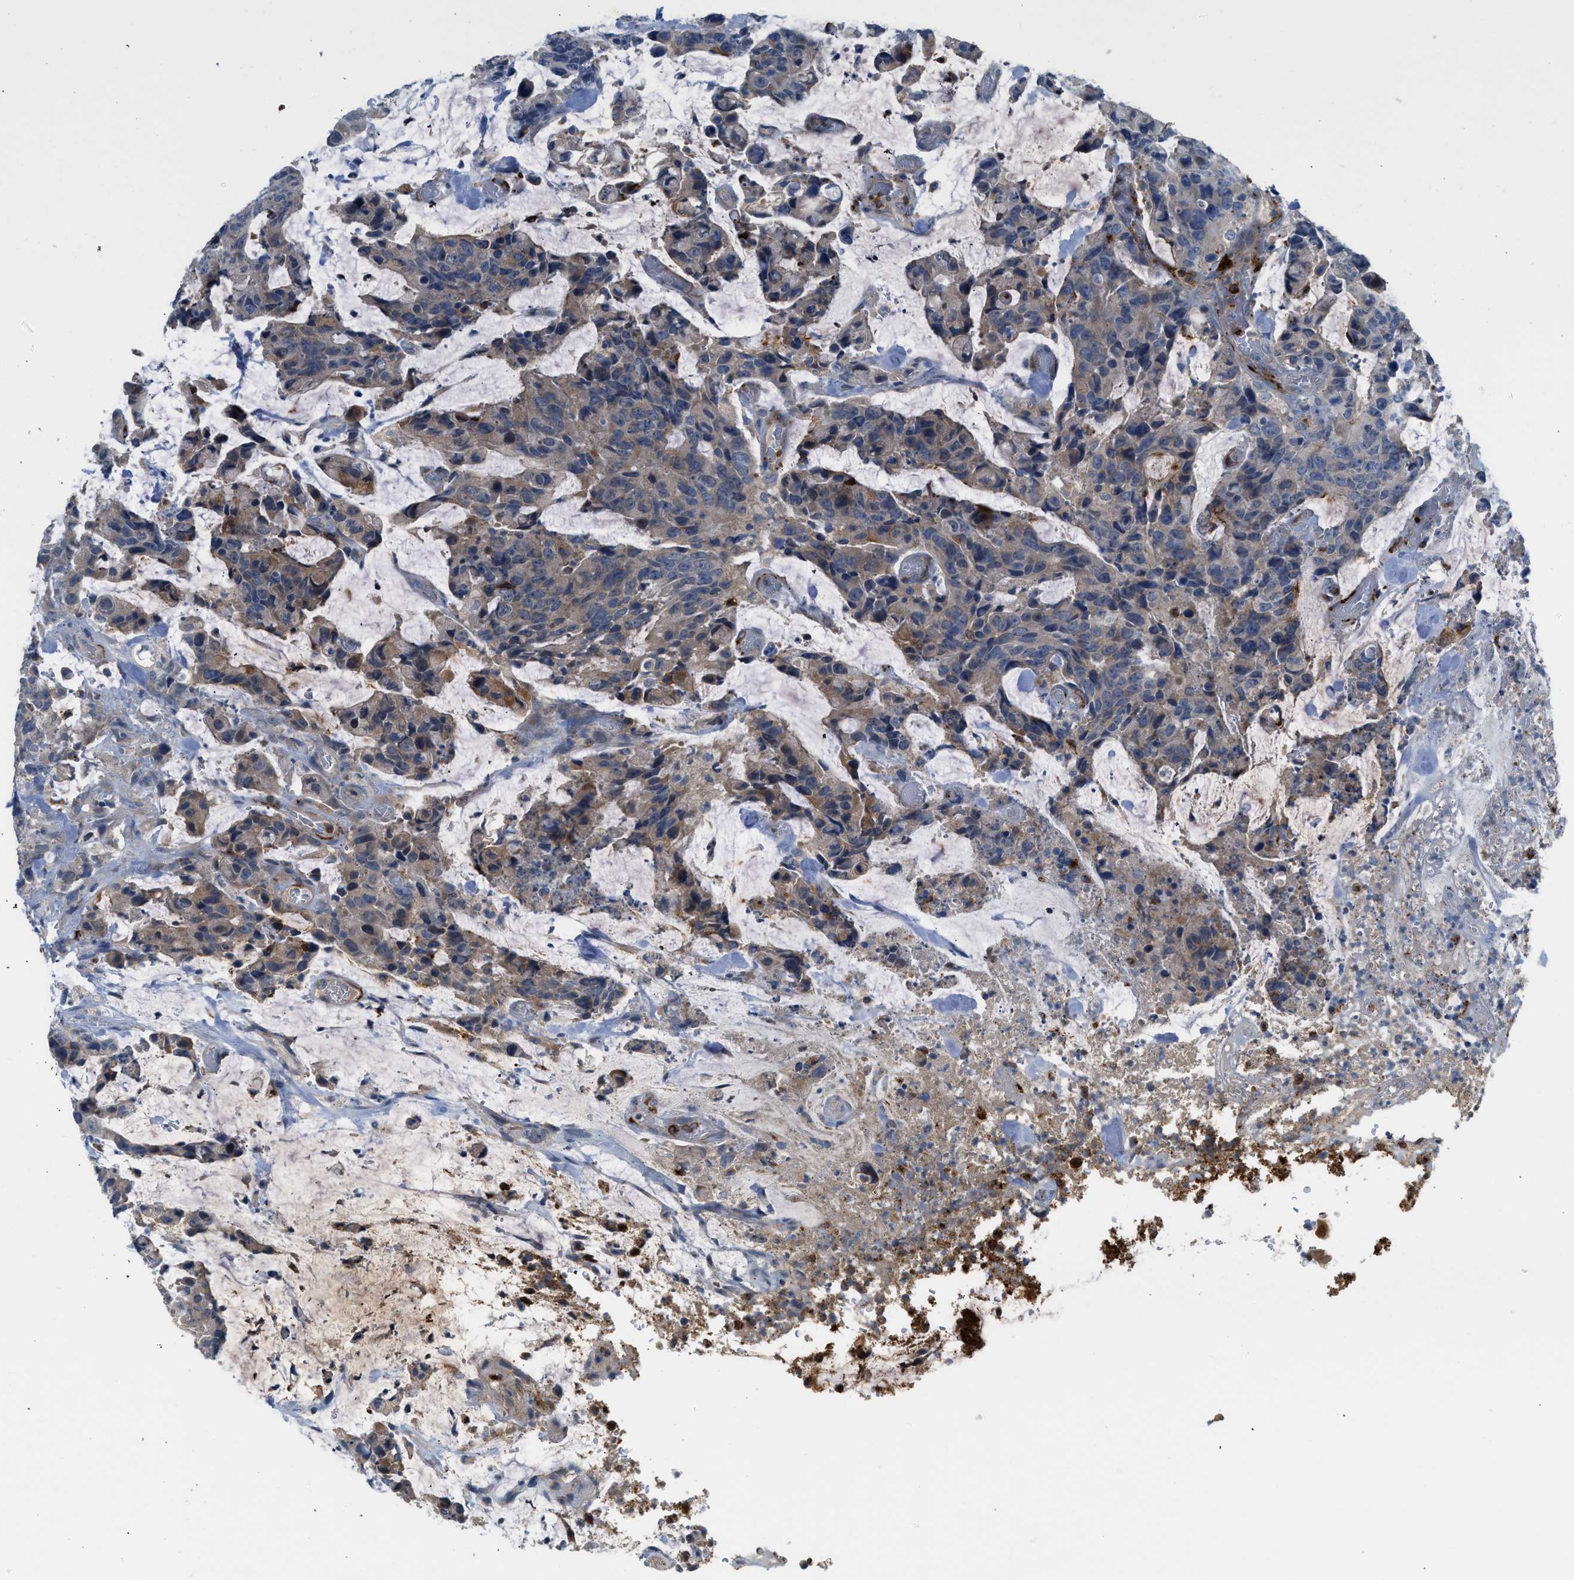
{"staining": {"intensity": "weak", "quantity": "25%-75%", "location": "cytoplasmic/membranous"}, "tissue": "colorectal cancer", "cell_type": "Tumor cells", "image_type": "cancer", "snomed": [{"axis": "morphology", "description": "Adenocarcinoma, NOS"}, {"axis": "topography", "description": "Colon"}], "caption": "Human colorectal cancer (adenocarcinoma) stained with a protein marker shows weak staining in tumor cells.", "gene": "RHBDF2", "patient": {"sex": "female", "age": 86}}